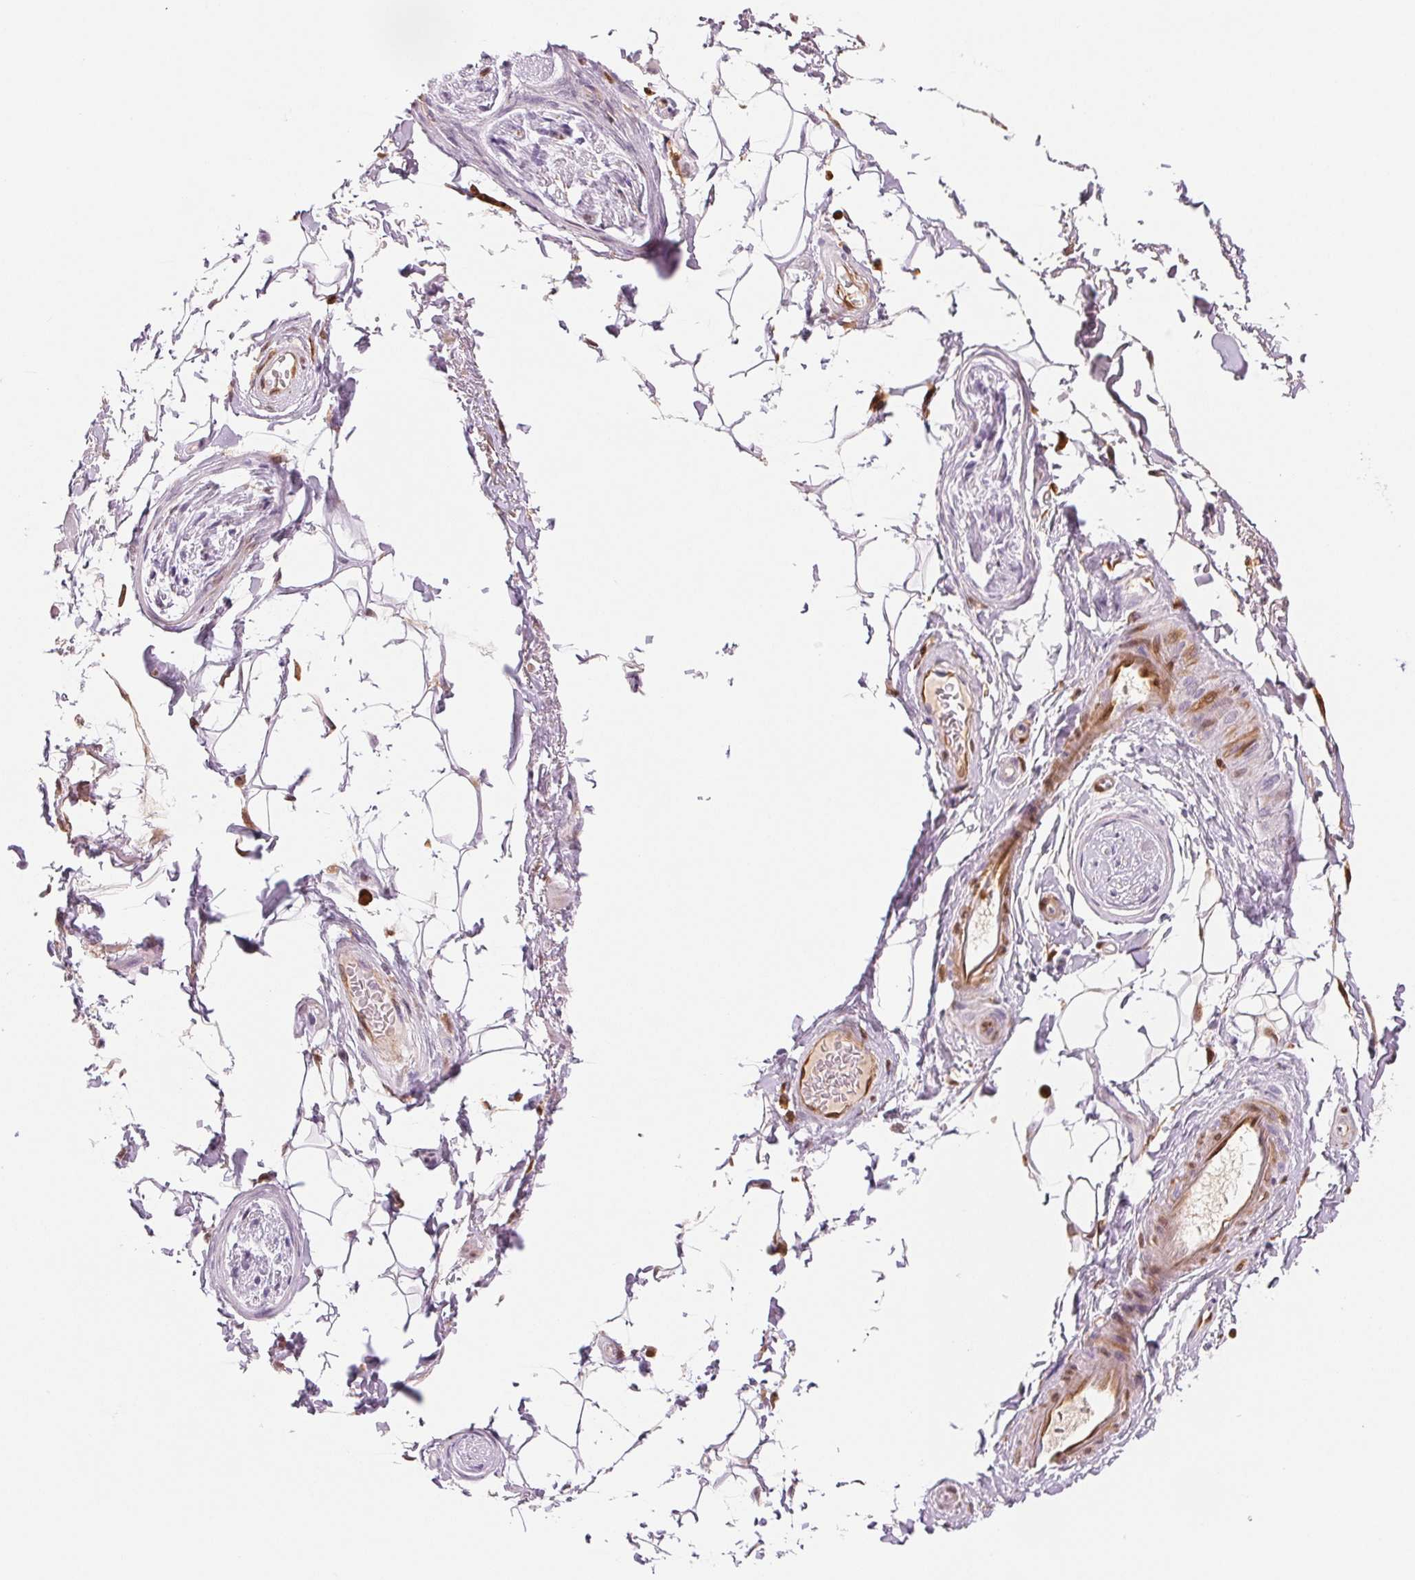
{"staining": {"intensity": "negative", "quantity": "none", "location": "none"}, "tissue": "adipose tissue", "cell_type": "Adipocytes", "image_type": "normal", "snomed": [{"axis": "morphology", "description": "Normal tissue, NOS"}, {"axis": "topography", "description": "Anal"}, {"axis": "topography", "description": "Peripheral nerve tissue"}], "caption": "An IHC image of normal adipose tissue is shown. There is no staining in adipocytes of adipose tissue. Nuclei are stained in blue.", "gene": "CCDC168", "patient": {"sex": "male", "age": 51}}